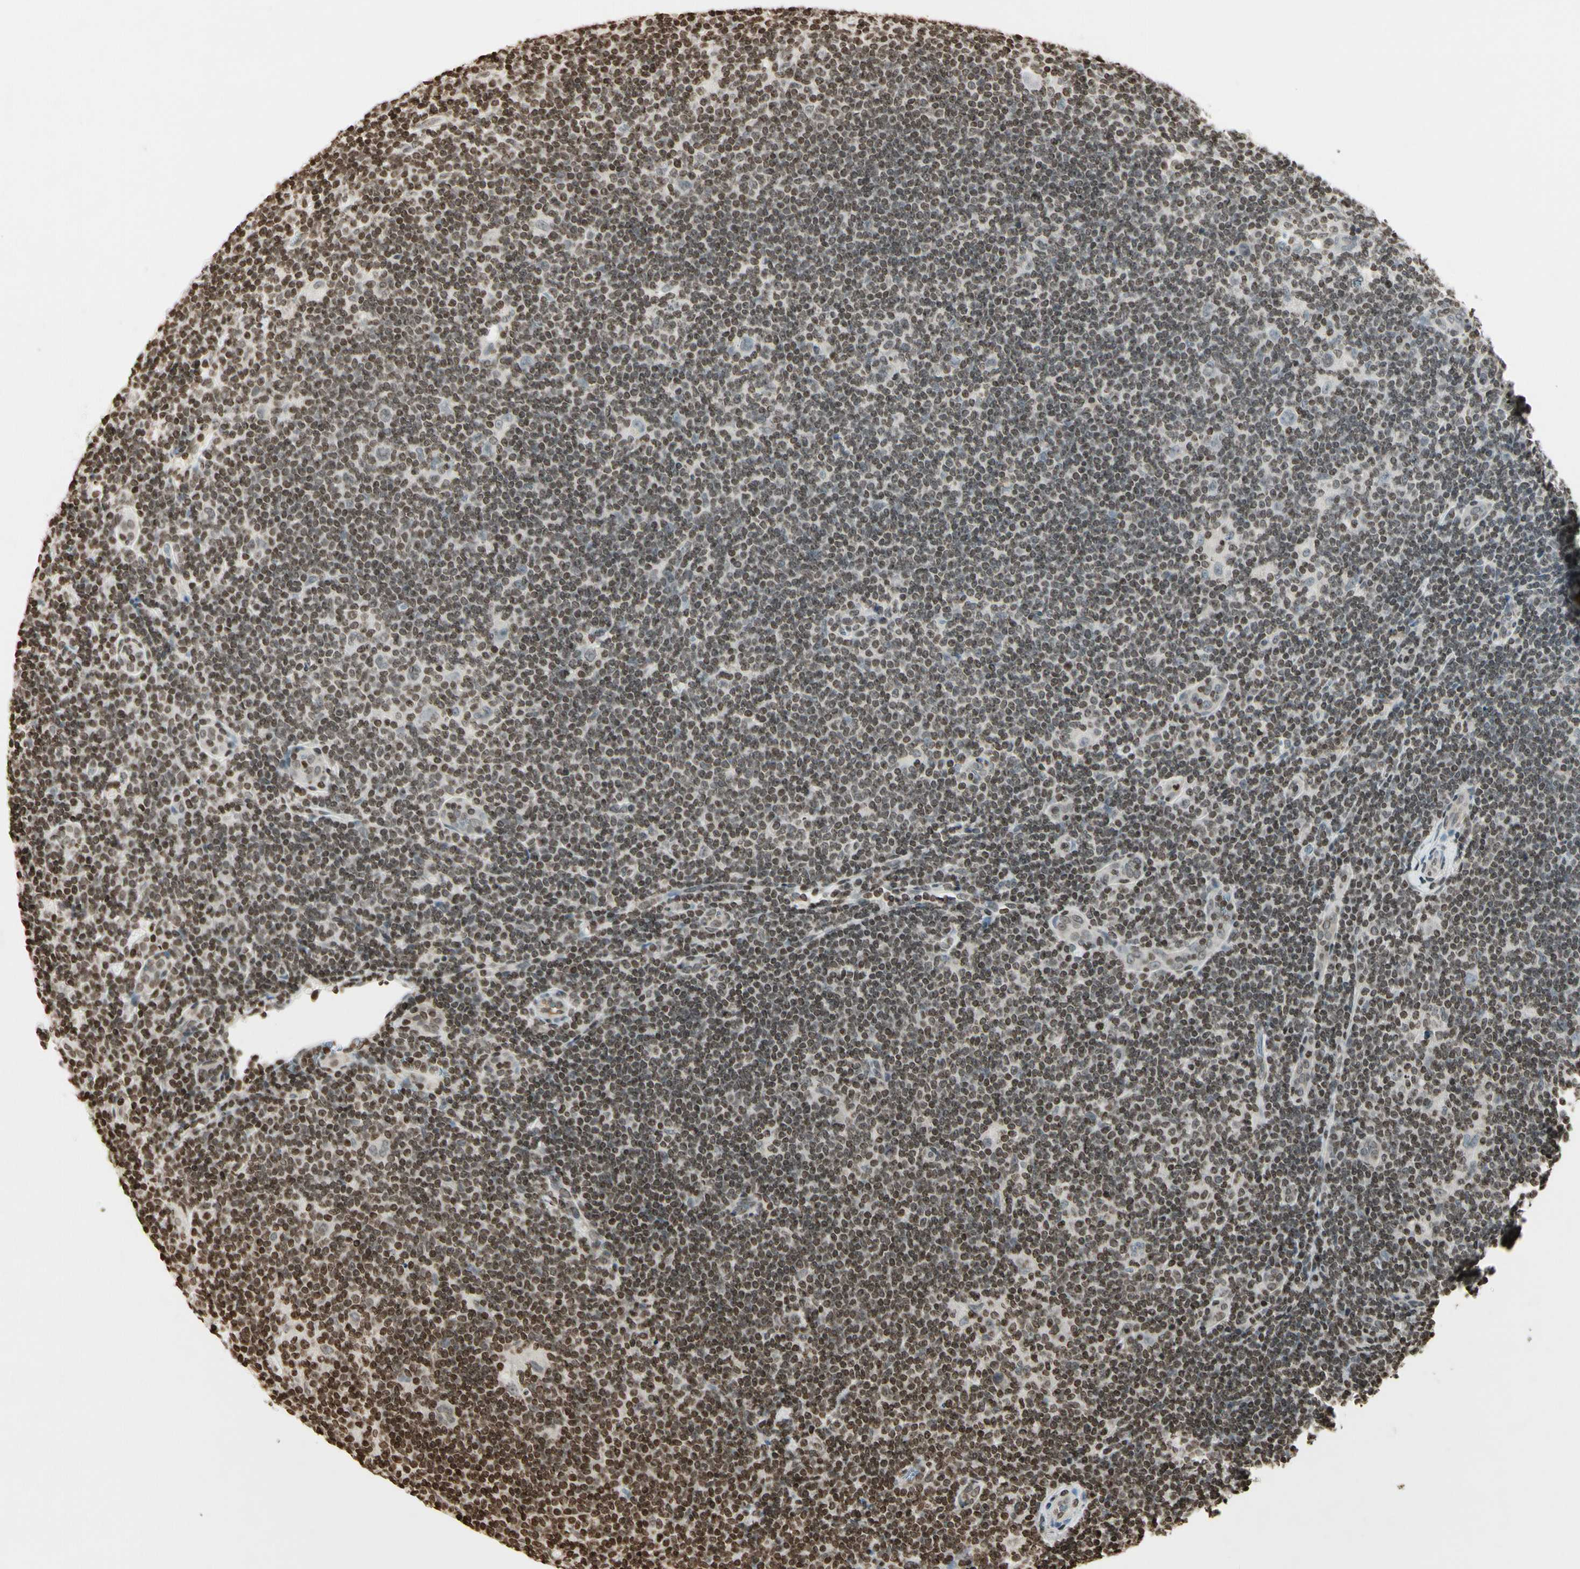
{"staining": {"intensity": "weak", "quantity": ">75%", "location": "nuclear"}, "tissue": "lymphoma", "cell_type": "Tumor cells", "image_type": "cancer", "snomed": [{"axis": "morphology", "description": "Hodgkin's disease, NOS"}, {"axis": "topography", "description": "Lymph node"}], "caption": "Protein analysis of Hodgkin's disease tissue shows weak nuclear positivity in approximately >75% of tumor cells.", "gene": "RORA", "patient": {"sex": "female", "age": 57}}